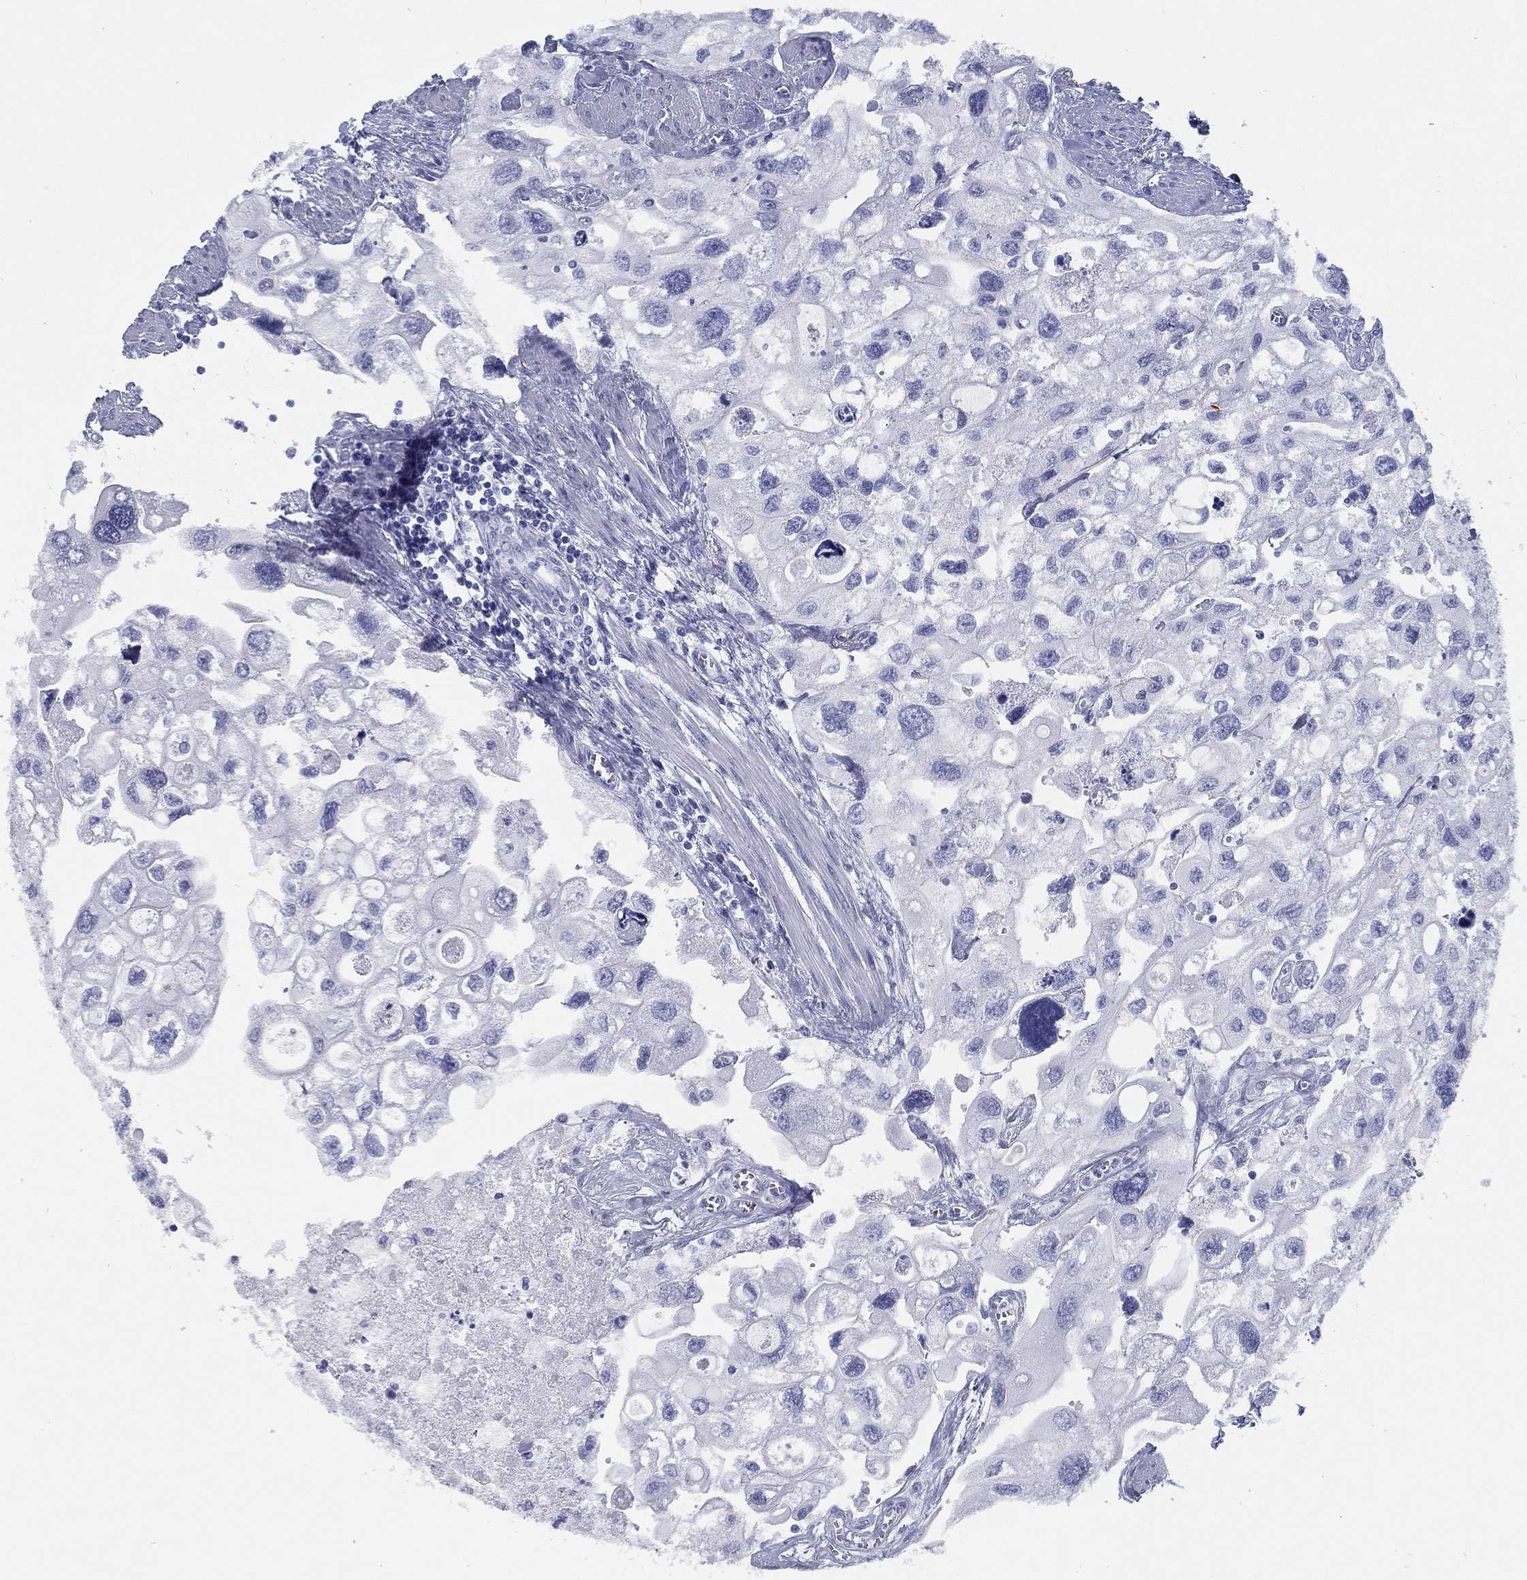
{"staining": {"intensity": "negative", "quantity": "none", "location": "none"}, "tissue": "urothelial cancer", "cell_type": "Tumor cells", "image_type": "cancer", "snomed": [{"axis": "morphology", "description": "Urothelial carcinoma, High grade"}, {"axis": "topography", "description": "Urinary bladder"}], "caption": "An IHC photomicrograph of urothelial cancer is shown. There is no staining in tumor cells of urothelial cancer.", "gene": "TMEM252", "patient": {"sex": "male", "age": 59}}